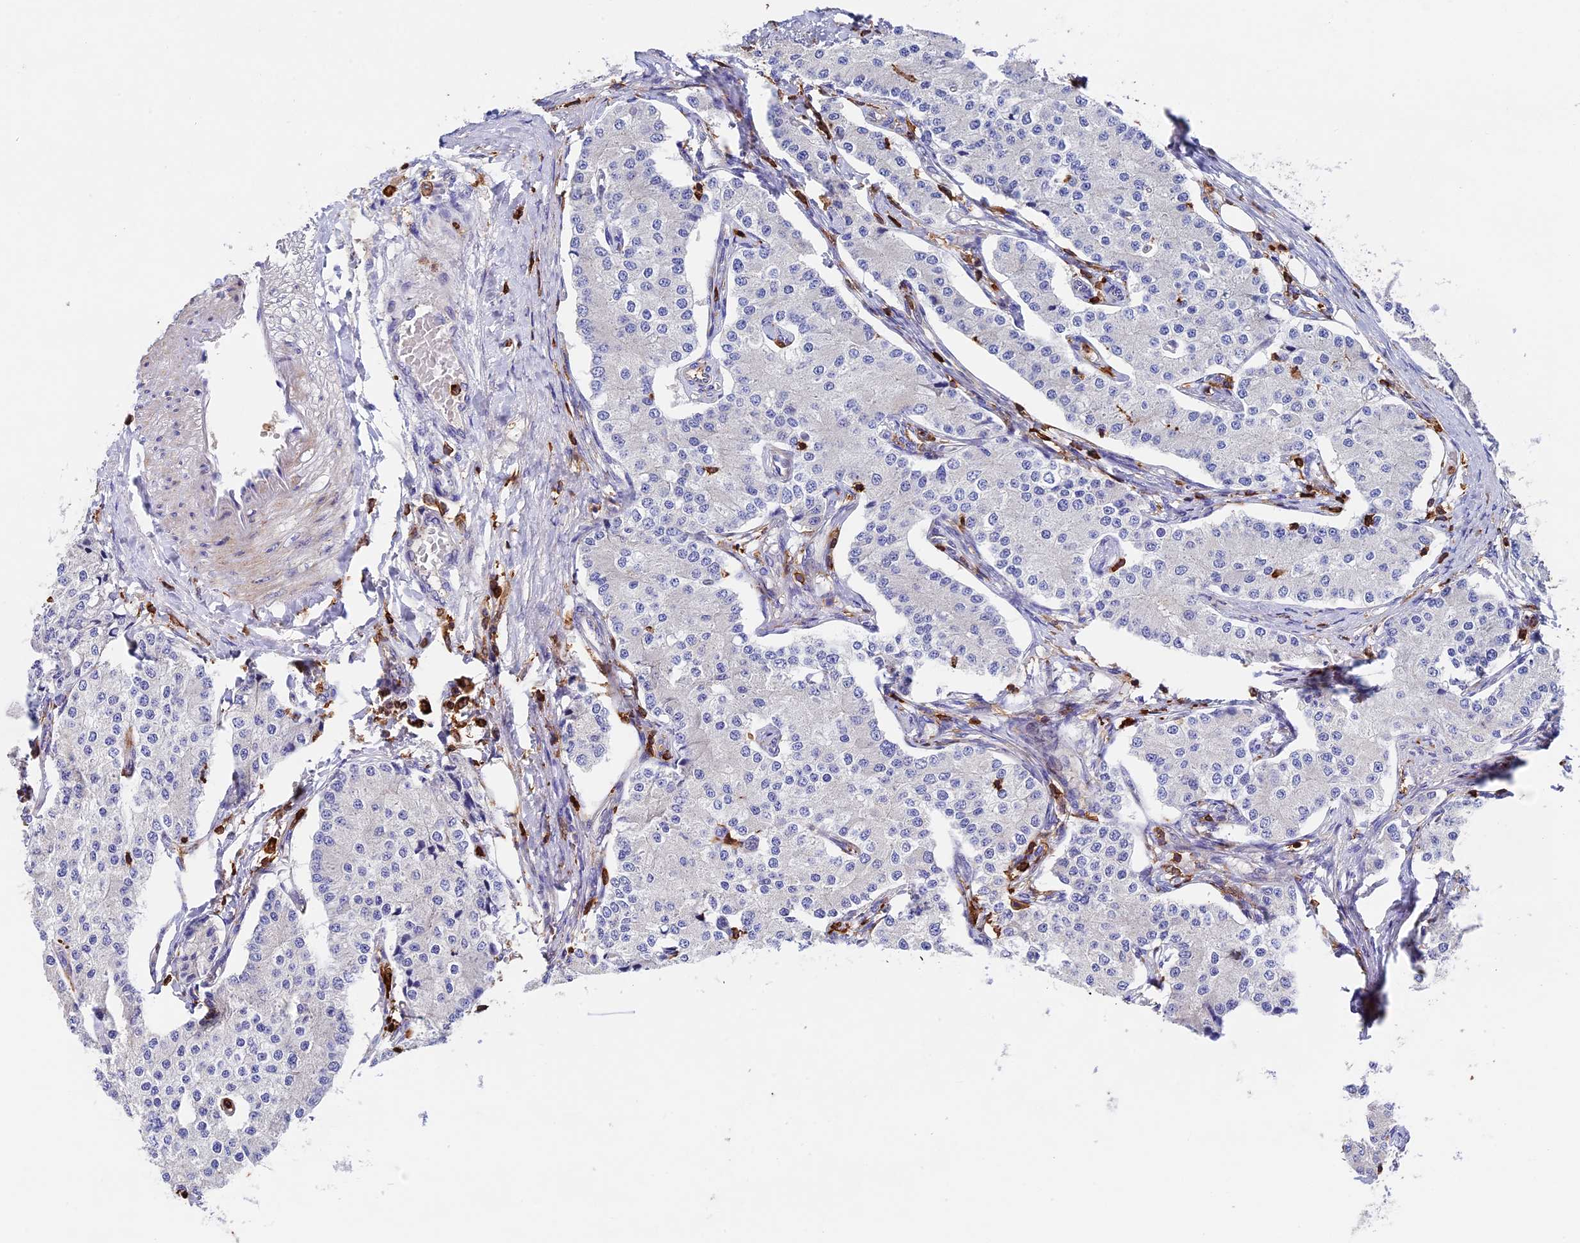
{"staining": {"intensity": "negative", "quantity": "none", "location": "none"}, "tissue": "carcinoid", "cell_type": "Tumor cells", "image_type": "cancer", "snomed": [{"axis": "morphology", "description": "Carcinoid, malignant, NOS"}, {"axis": "topography", "description": "Colon"}], "caption": "Immunohistochemistry histopathology image of neoplastic tissue: human malignant carcinoid stained with DAB (3,3'-diaminobenzidine) demonstrates no significant protein positivity in tumor cells.", "gene": "ADAT1", "patient": {"sex": "female", "age": 52}}